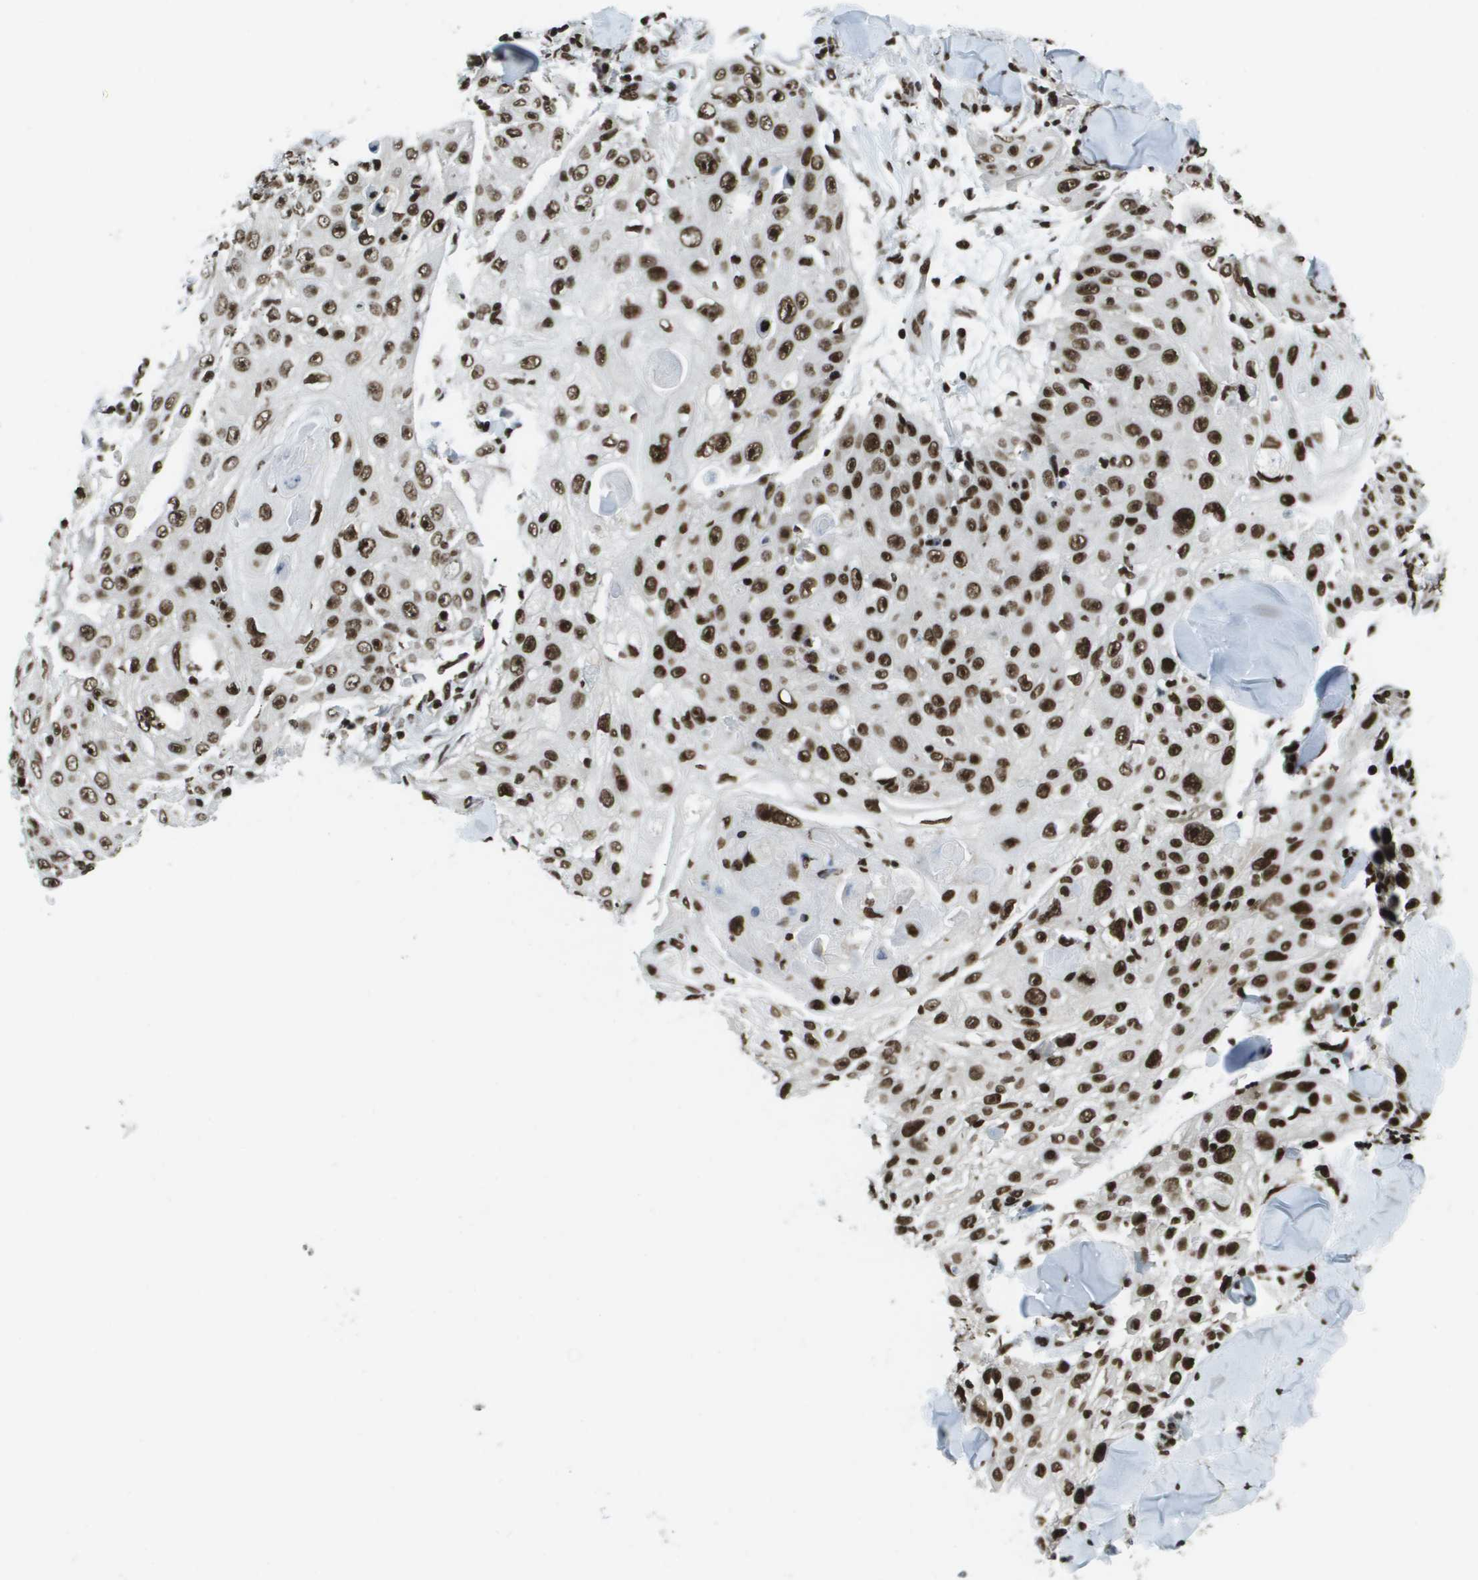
{"staining": {"intensity": "strong", "quantity": ">75%", "location": "nuclear"}, "tissue": "skin cancer", "cell_type": "Tumor cells", "image_type": "cancer", "snomed": [{"axis": "morphology", "description": "Squamous cell carcinoma, NOS"}, {"axis": "topography", "description": "Skin"}], "caption": "Immunohistochemistry micrograph of neoplastic tissue: skin squamous cell carcinoma stained using immunohistochemistry (IHC) reveals high levels of strong protein expression localized specifically in the nuclear of tumor cells, appearing as a nuclear brown color.", "gene": "GLYR1", "patient": {"sex": "male", "age": 86}}